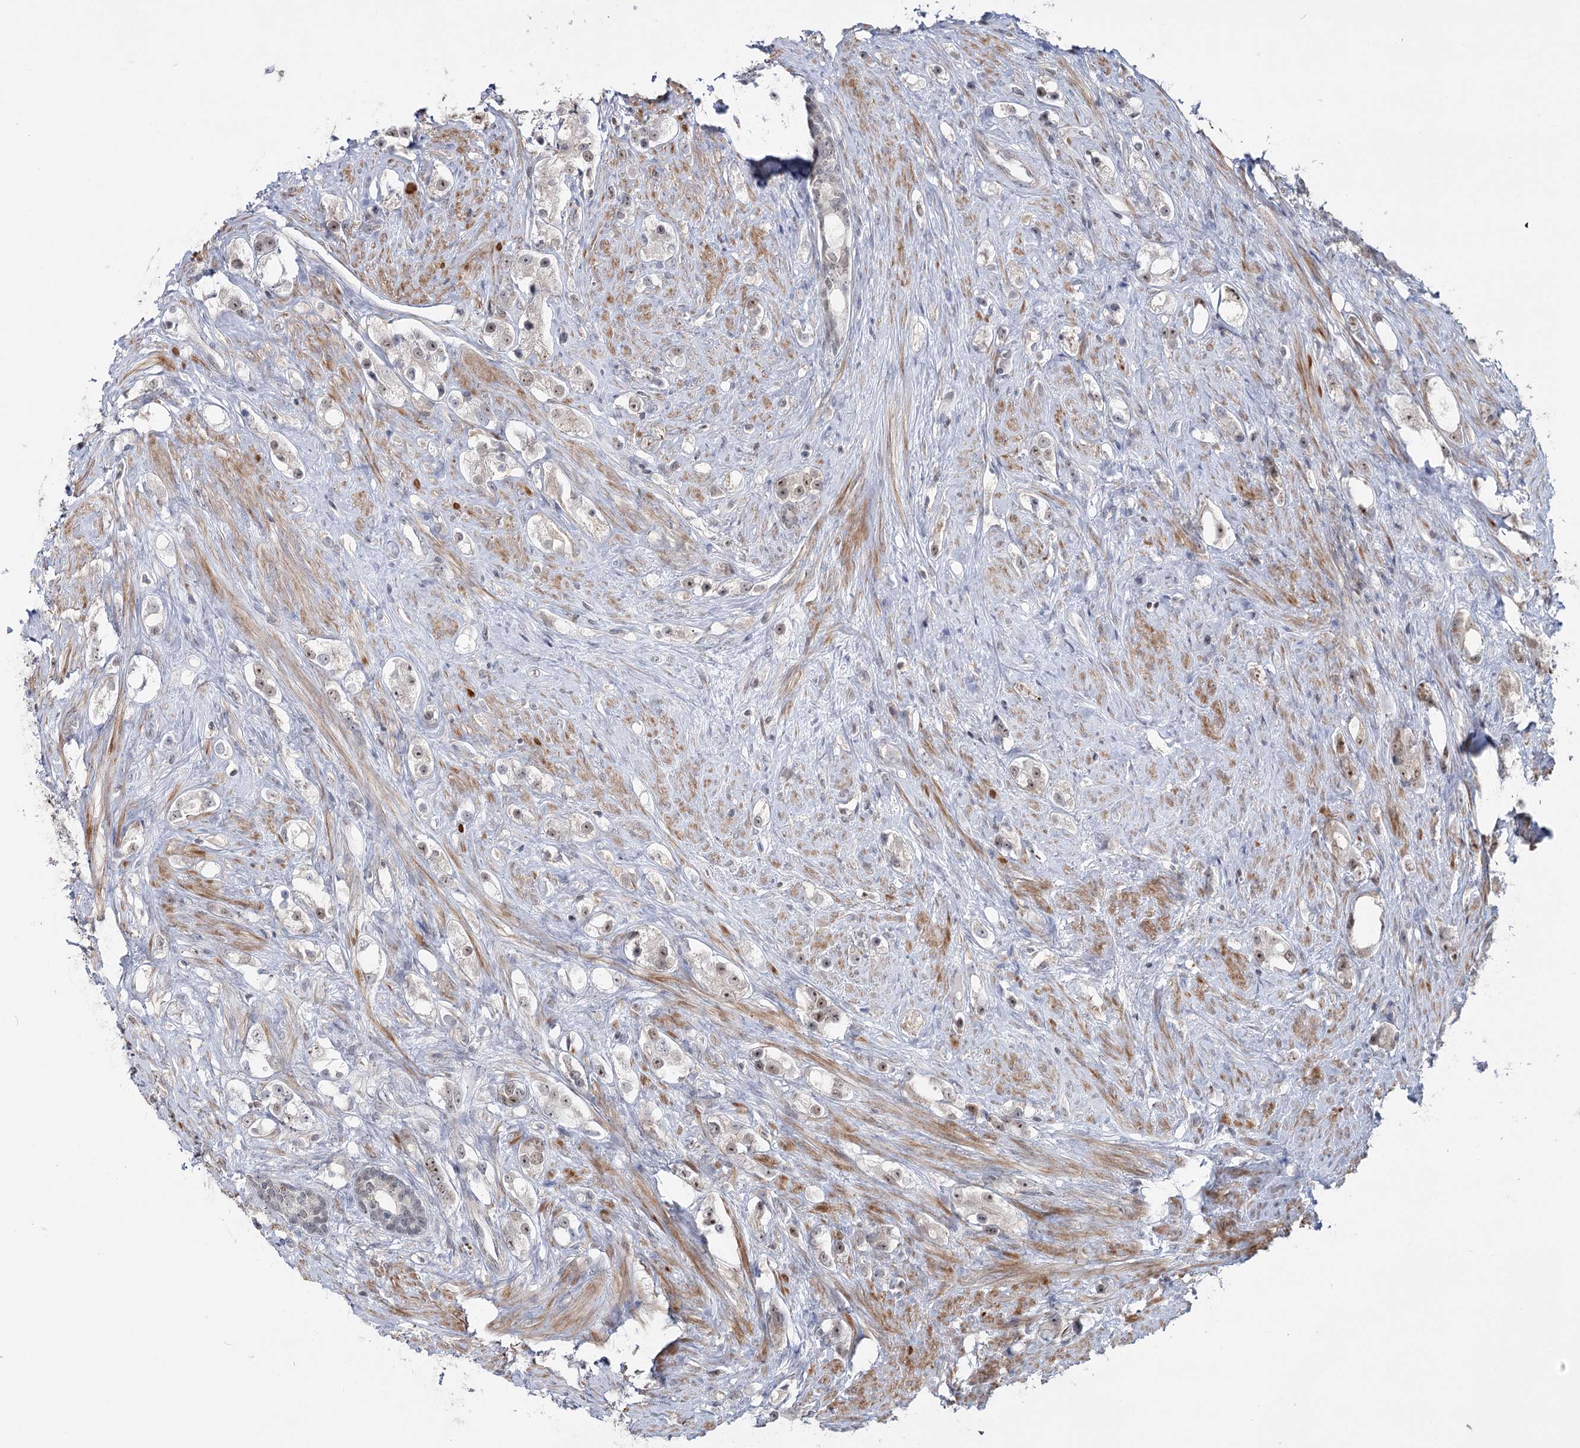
{"staining": {"intensity": "negative", "quantity": "none", "location": "none"}, "tissue": "prostate cancer", "cell_type": "Tumor cells", "image_type": "cancer", "snomed": [{"axis": "morphology", "description": "Adenocarcinoma, High grade"}, {"axis": "topography", "description": "Prostate"}], "caption": "The immunohistochemistry micrograph has no significant staining in tumor cells of adenocarcinoma (high-grade) (prostate) tissue.", "gene": "ZC3H8", "patient": {"sex": "male", "age": 63}}